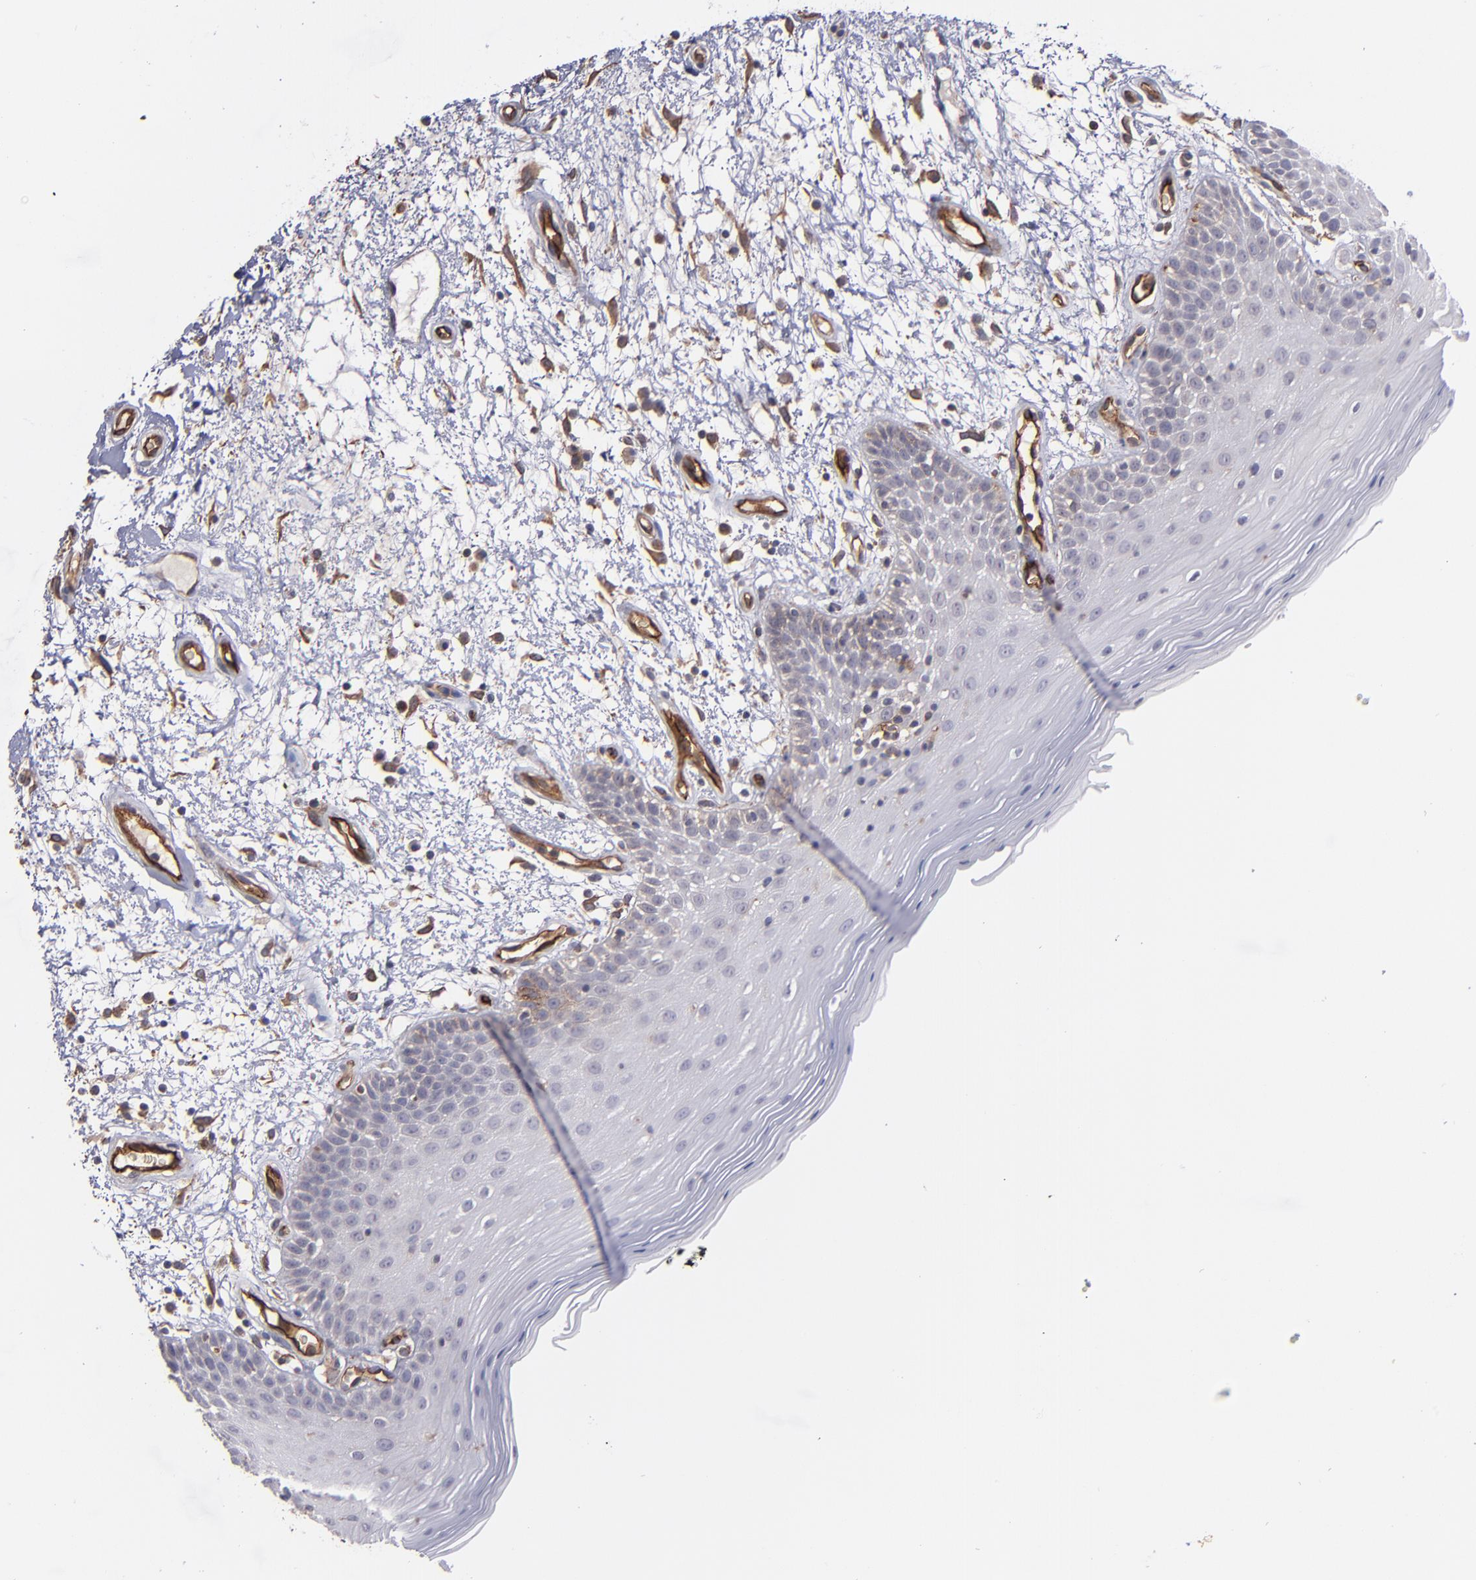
{"staining": {"intensity": "negative", "quantity": "none", "location": "none"}, "tissue": "oral mucosa", "cell_type": "Squamous epithelial cells", "image_type": "normal", "snomed": [{"axis": "morphology", "description": "Normal tissue, NOS"}, {"axis": "morphology", "description": "Squamous cell carcinoma, NOS"}, {"axis": "topography", "description": "Skeletal muscle"}, {"axis": "topography", "description": "Oral tissue"}, {"axis": "topography", "description": "Head-Neck"}], "caption": "IHC micrograph of normal oral mucosa: oral mucosa stained with DAB (3,3'-diaminobenzidine) reveals no significant protein expression in squamous epithelial cells. The staining was performed using DAB to visualize the protein expression in brown, while the nuclei were stained in blue with hematoxylin (Magnification: 20x).", "gene": "ICAM1", "patient": {"sex": "male", "age": 71}}